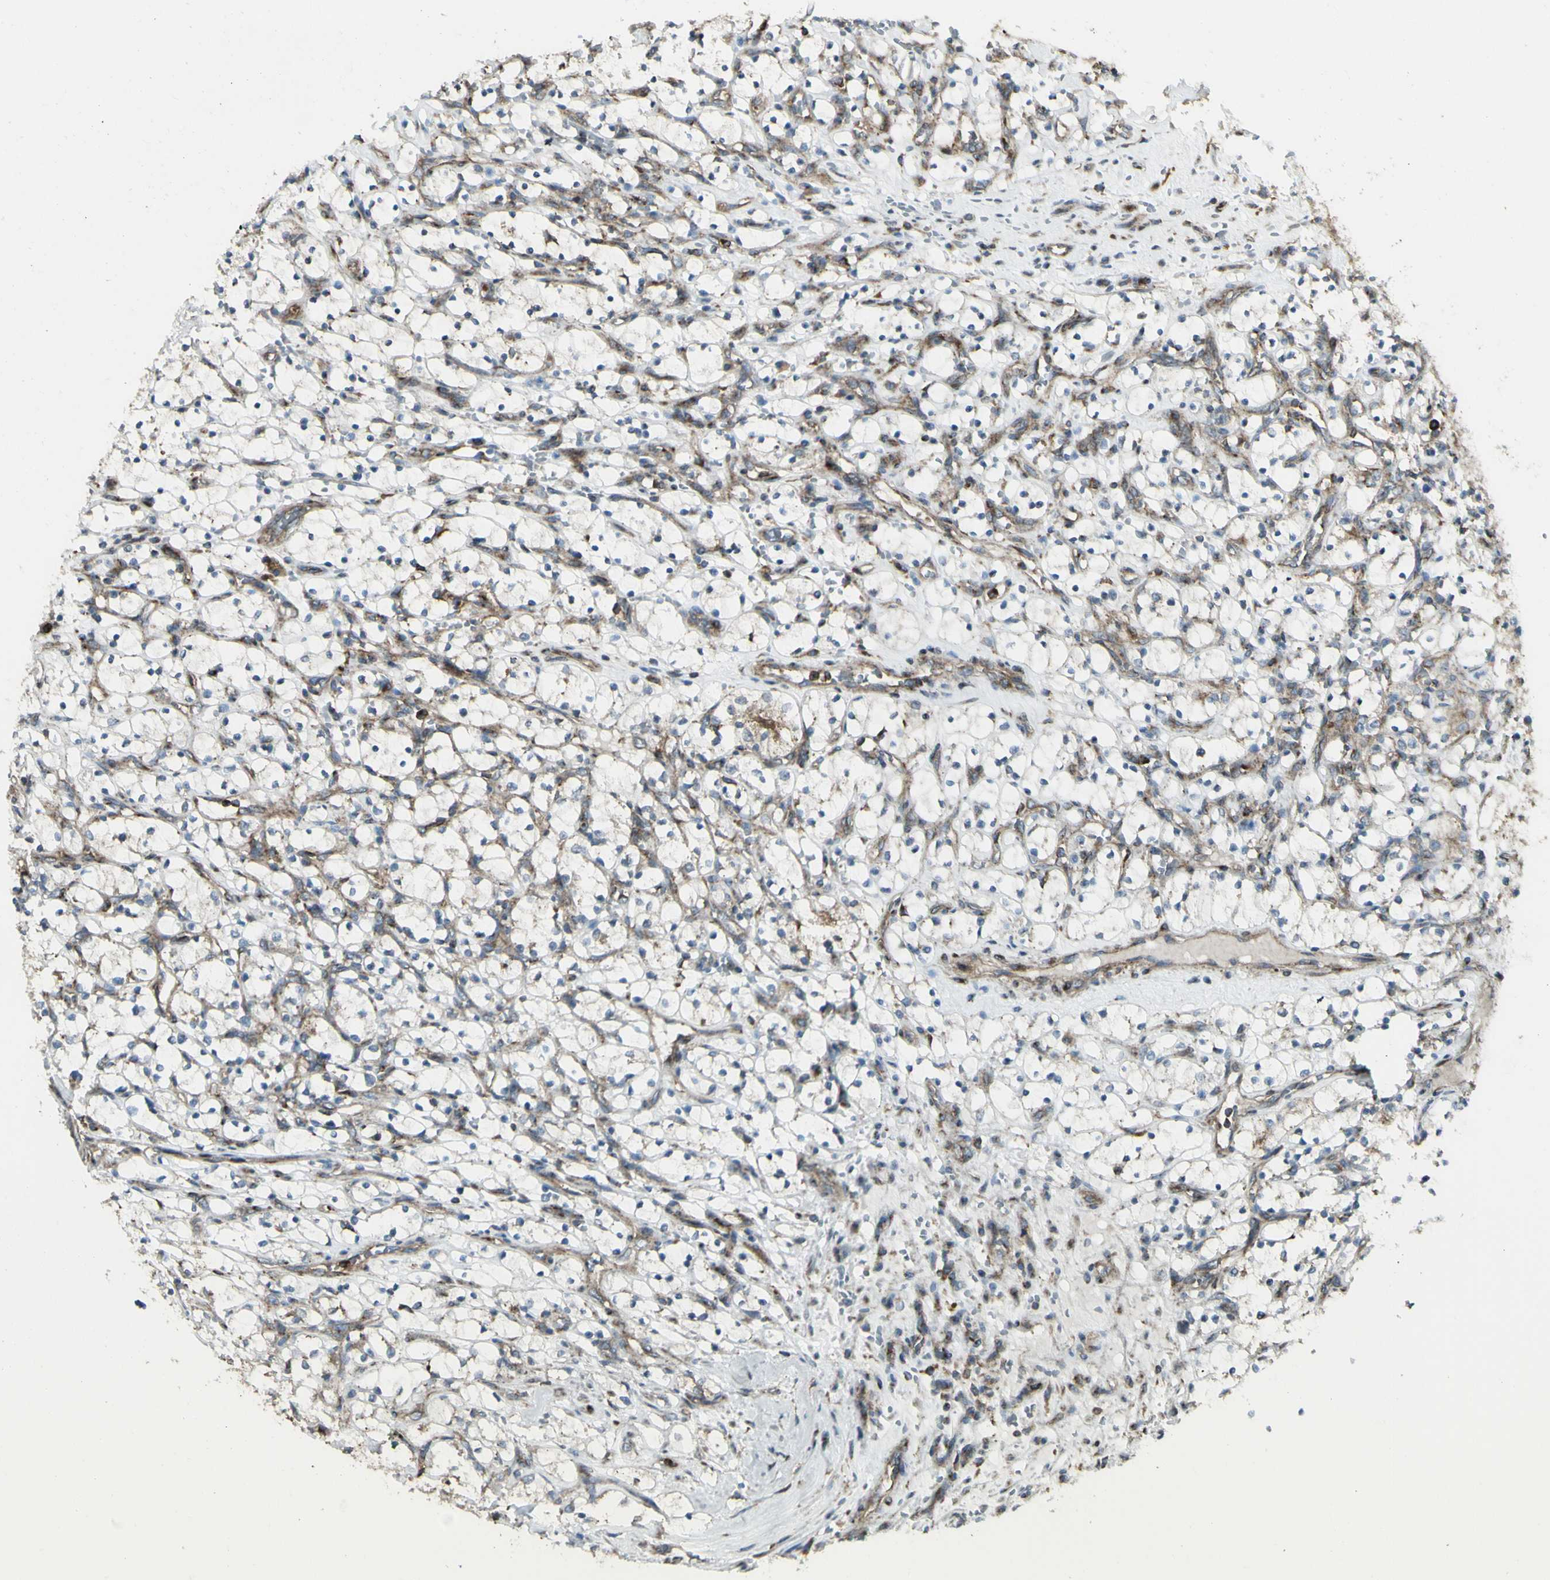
{"staining": {"intensity": "weak", "quantity": "<25%", "location": "cytoplasmic/membranous"}, "tissue": "renal cancer", "cell_type": "Tumor cells", "image_type": "cancer", "snomed": [{"axis": "morphology", "description": "Adenocarcinoma, NOS"}, {"axis": "topography", "description": "Kidney"}], "caption": "DAB immunohistochemical staining of human renal cancer (adenocarcinoma) displays no significant expression in tumor cells.", "gene": "NAPA", "patient": {"sex": "female", "age": 69}}